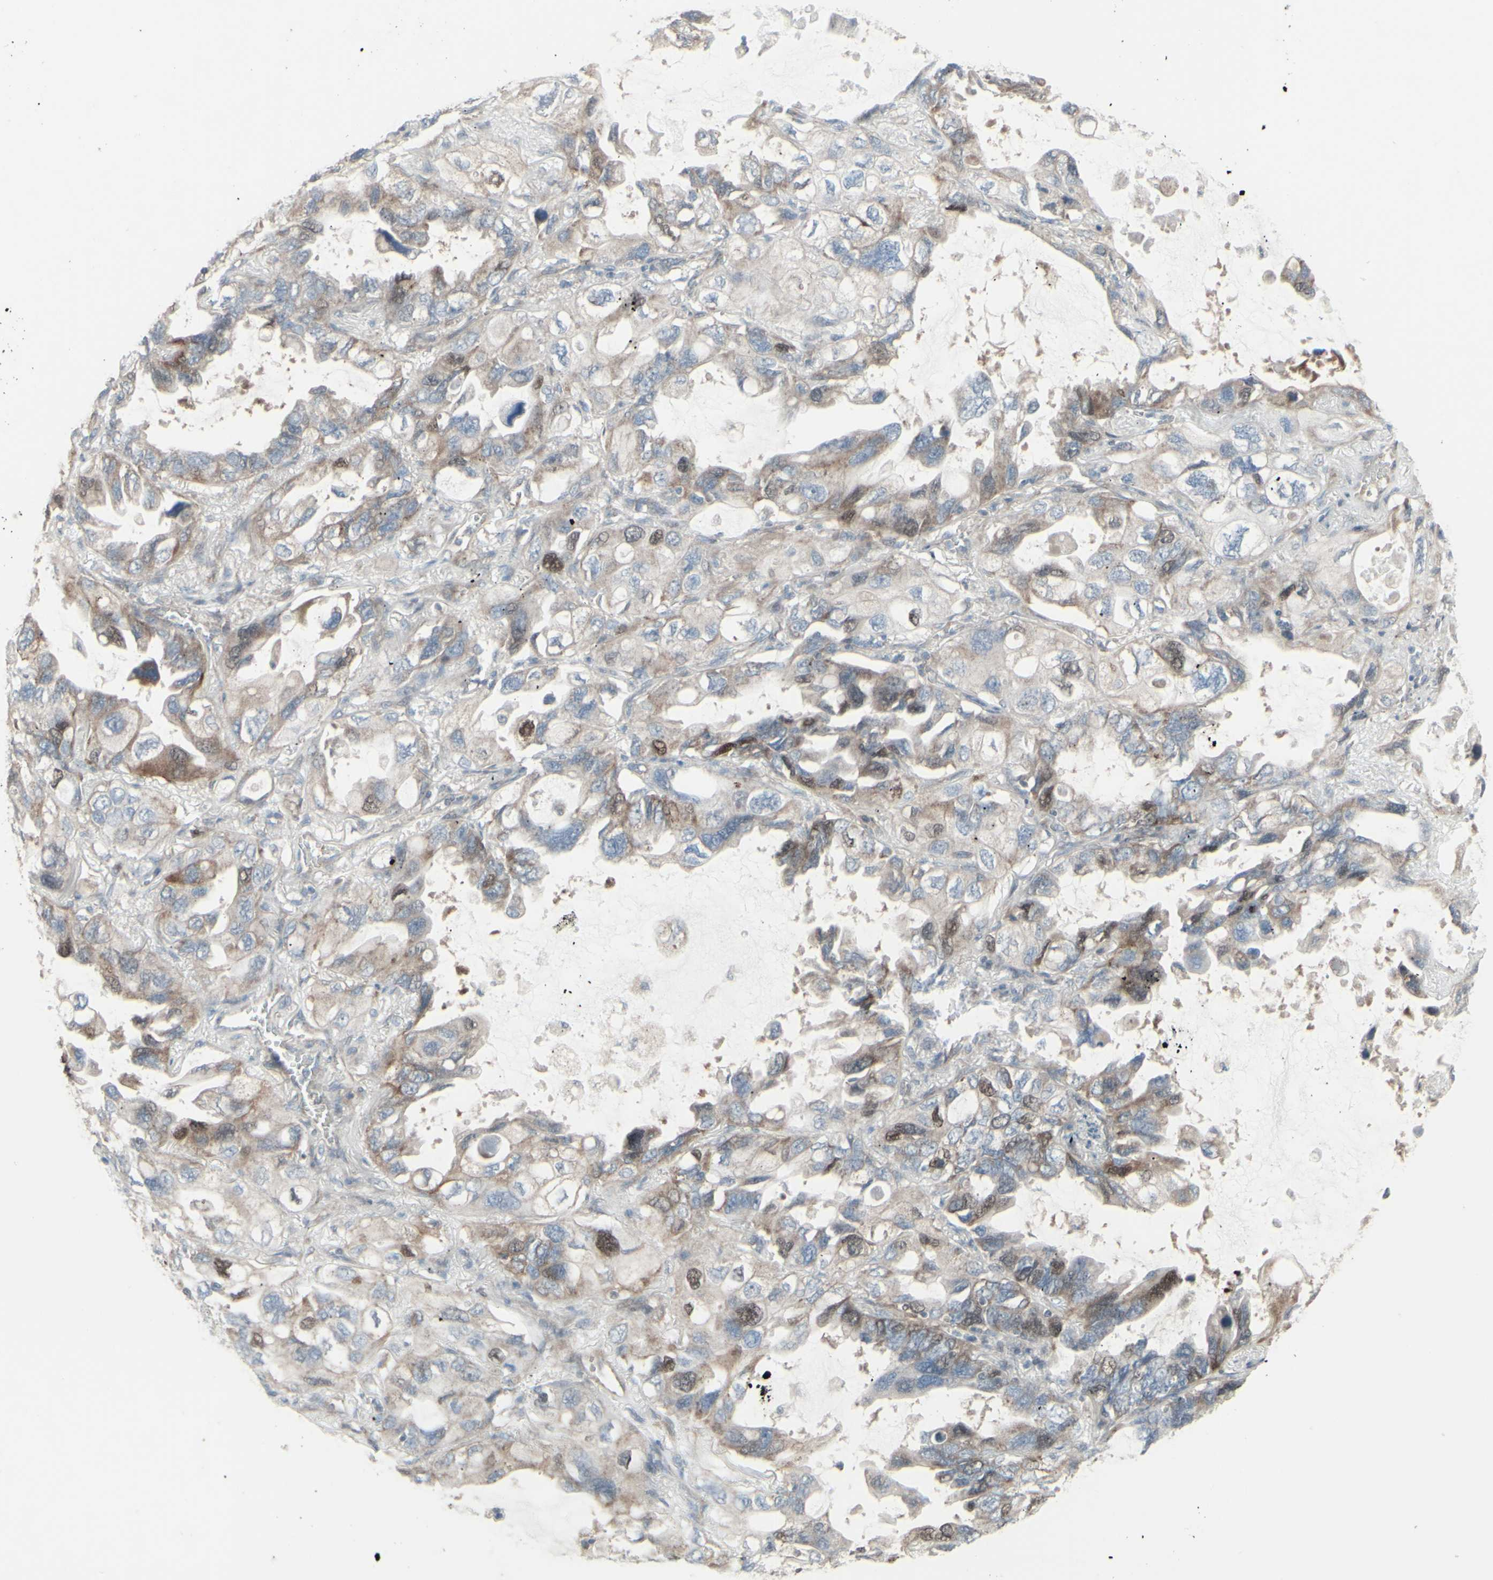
{"staining": {"intensity": "weak", "quantity": "25%-75%", "location": "cytoplasmic/membranous"}, "tissue": "lung cancer", "cell_type": "Tumor cells", "image_type": "cancer", "snomed": [{"axis": "morphology", "description": "Squamous cell carcinoma, NOS"}, {"axis": "topography", "description": "Lung"}], "caption": "Immunohistochemical staining of lung cancer (squamous cell carcinoma) shows weak cytoplasmic/membranous protein expression in about 25%-75% of tumor cells.", "gene": "GMNN", "patient": {"sex": "female", "age": 73}}